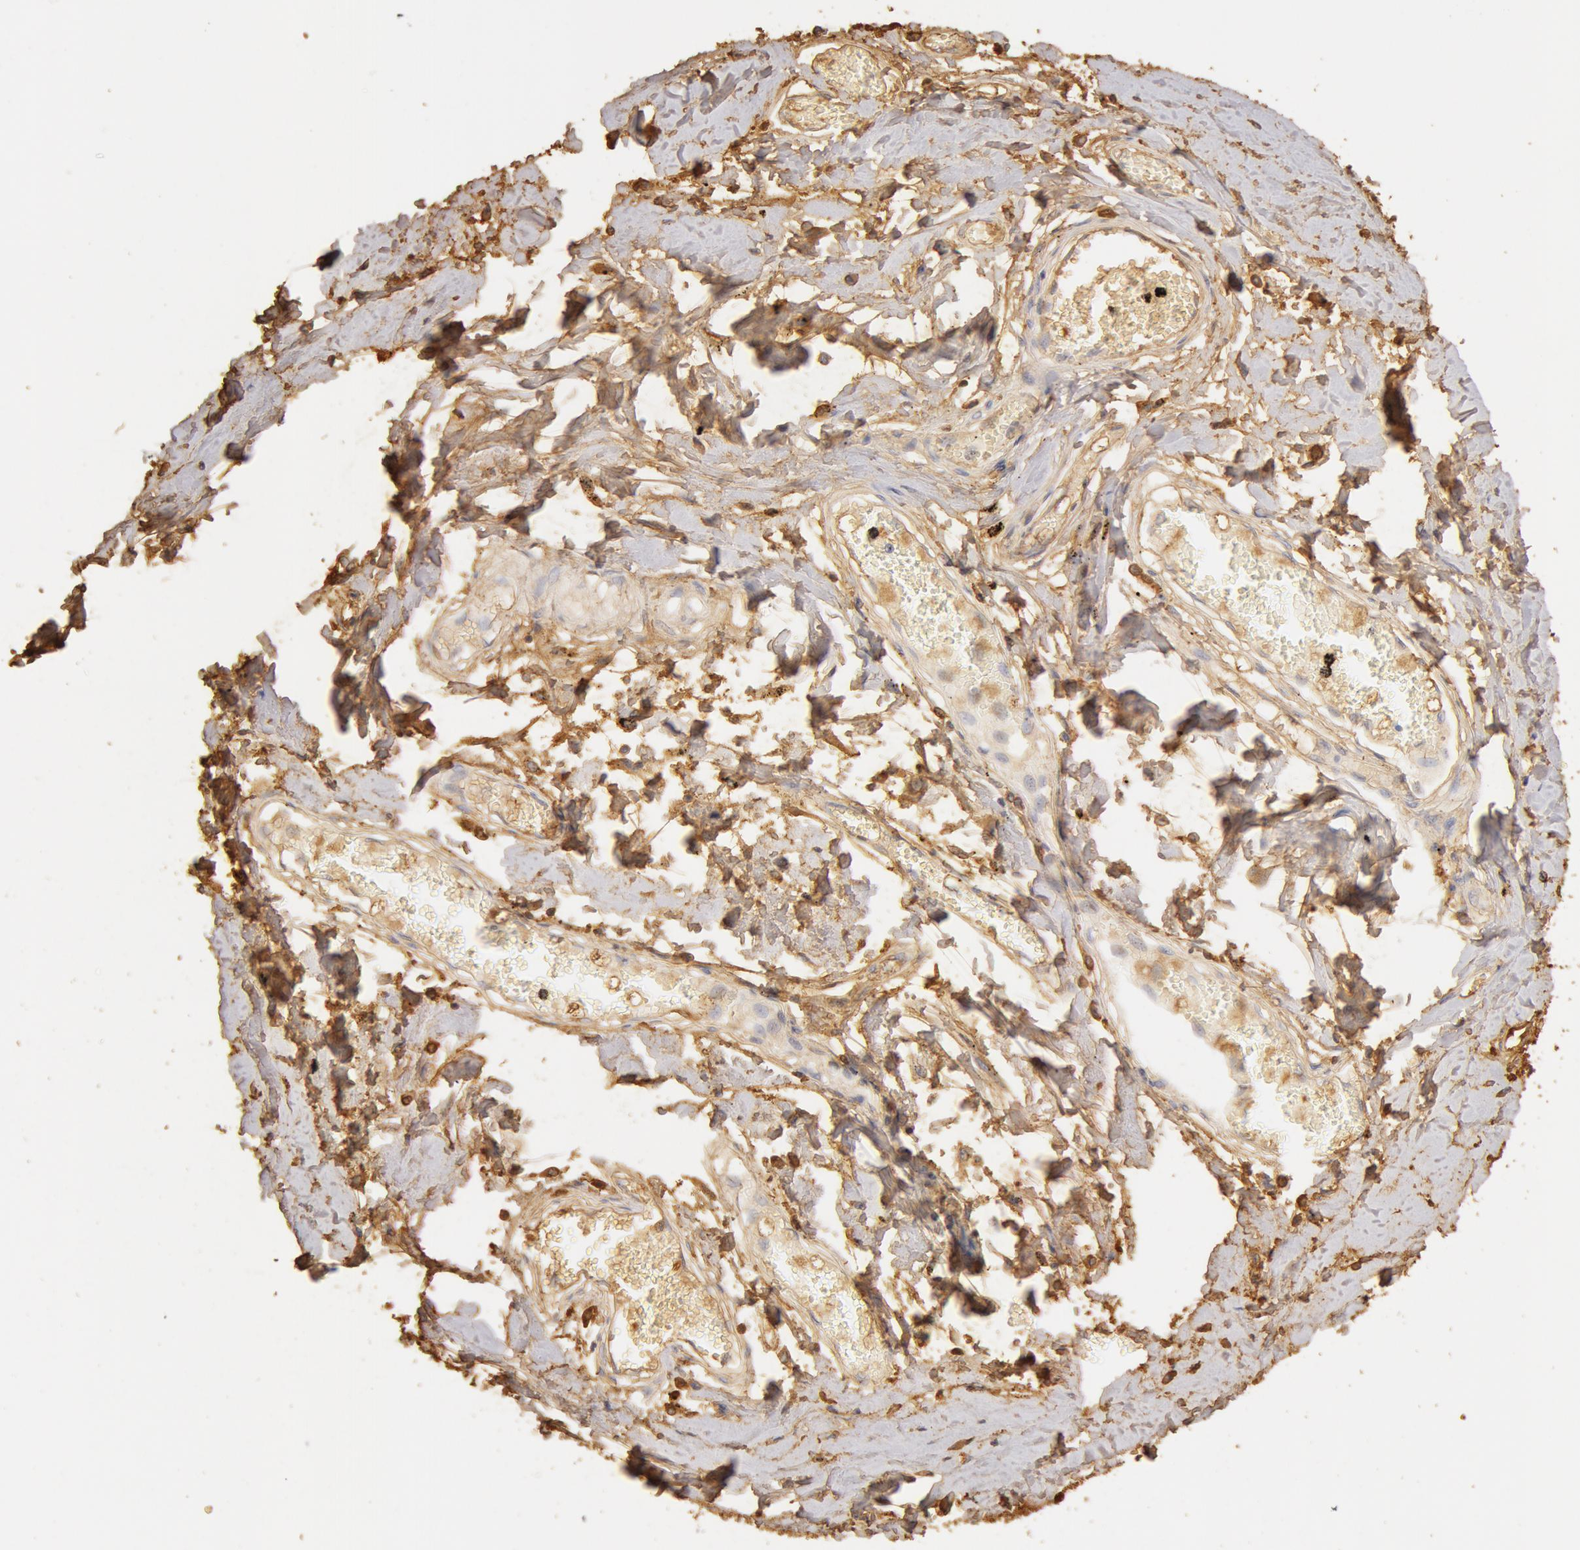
{"staining": {"intensity": "moderate", "quantity": ">75%", "location": "cytoplasmic/membranous"}, "tissue": "adipose tissue", "cell_type": "Adipocytes", "image_type": "normal", "snomed": [{"axis": "morphology", "description": "Normal tissue, NOS"}, {"axis": "morphology", "description": "Sarcoma, NOS"}, {"axis": "topography", "description": "Skin"}, {"axis": "topography", "description": "Soft tissue"}], "caption": "A brown stain labels moderate cytoplasmic/membranous positivity of a protein in adipocytes of unremarkable human adipose tissue. Immunohistochemistry stains the protein of interest in brown and the nuclei are stained blue.", "gene": "TF", "patient": {"sex": "female", "age": 51}}